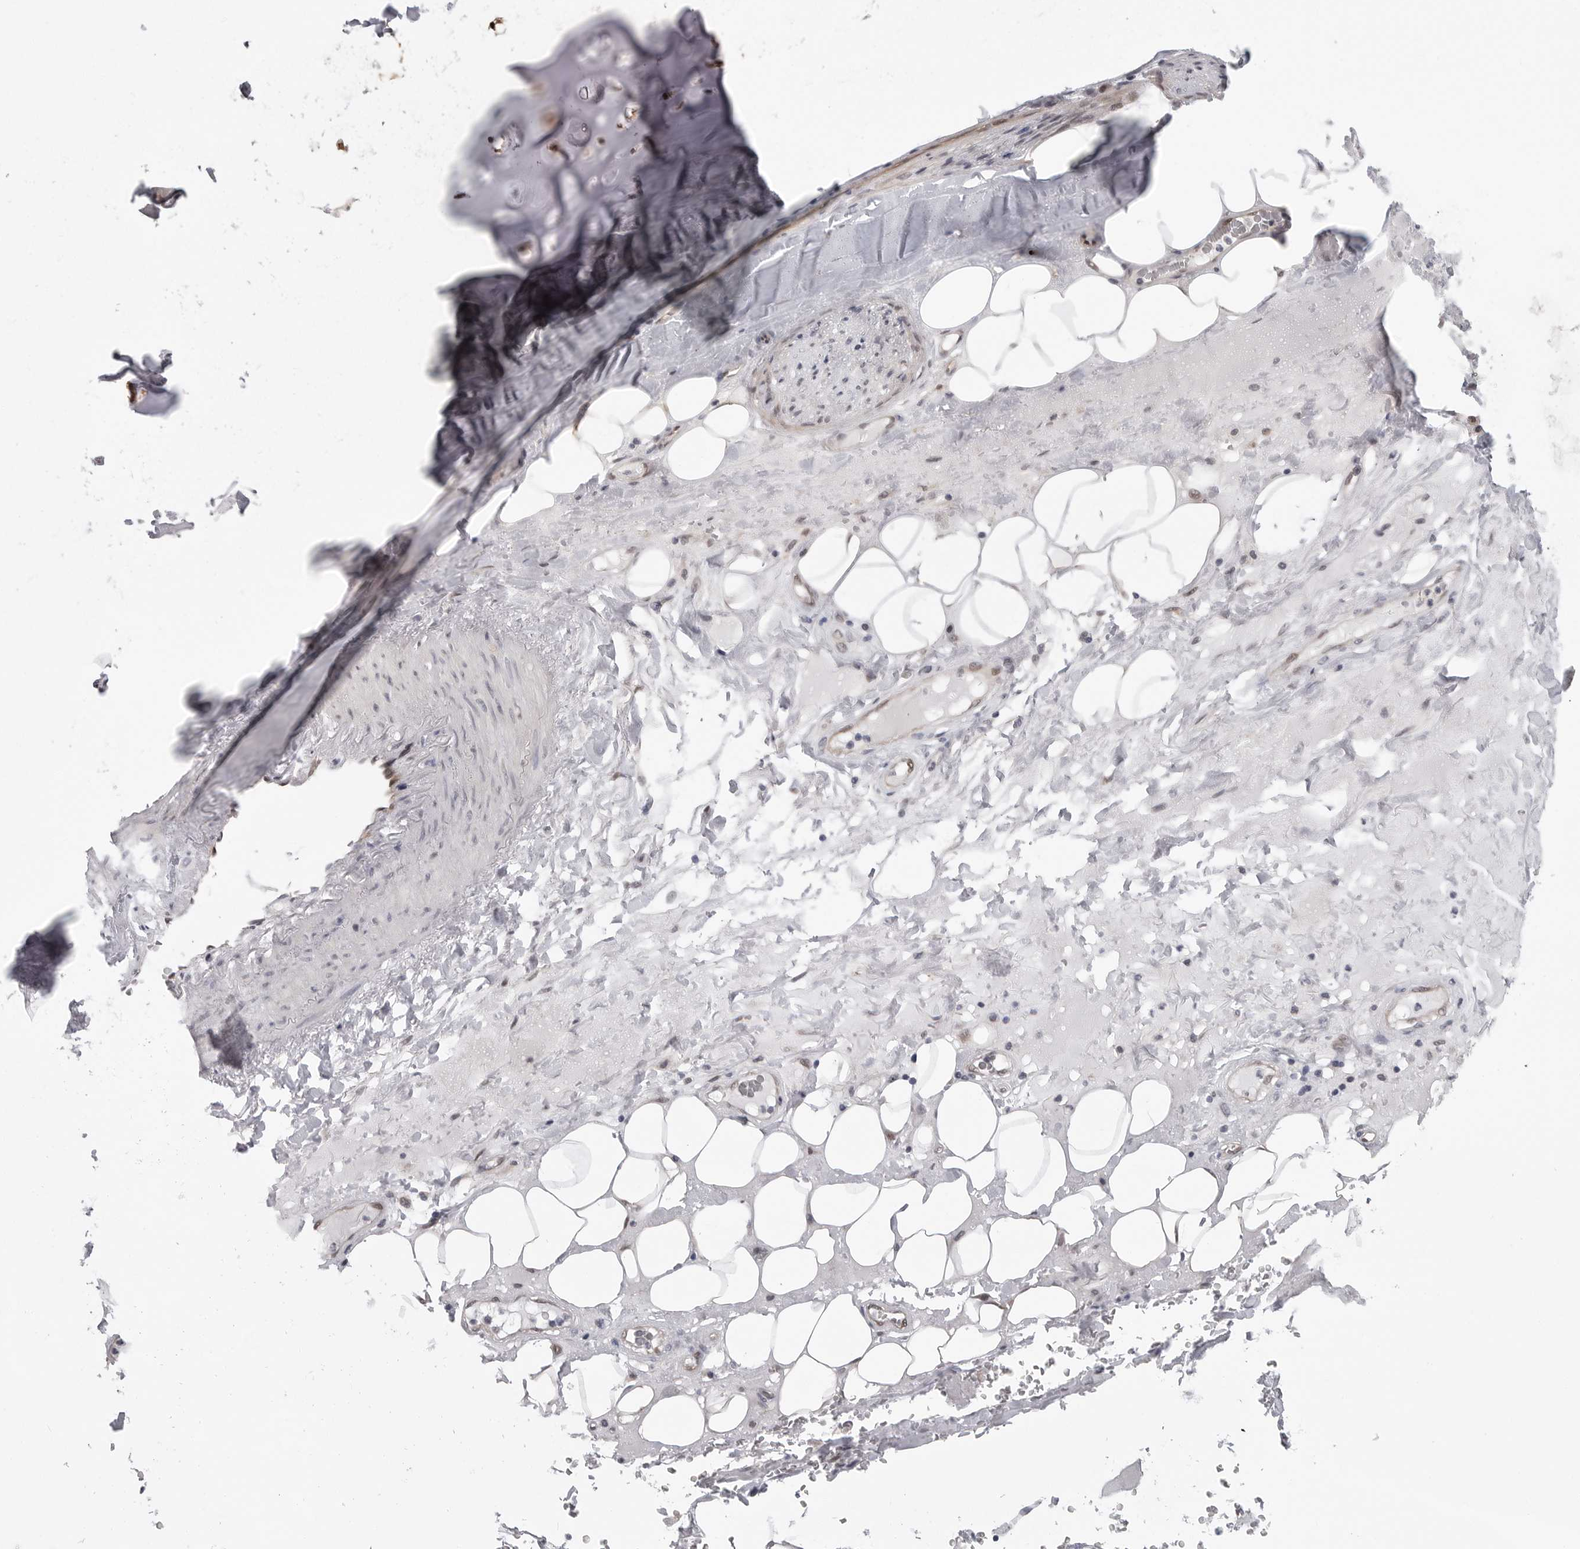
{"staining": {"intensity": "negative", "quantity": "none", "location": "none"}, "tissue": "adipose tissue", "cell_type": "Adipocytes", "image_type": "normal", "snomed": [{"axis": "morphology", "description": "Normal tissue, NOS"}, {"axis": "topography", "description": "Cartilage tissue"}], "caption": "Protein analysis of normal adipose tissue reveals no significant positivity in adipocytes. The staining was performed using DAB (3,3'-diaminobenzidine) to visualize the protein expression in brown, while the nuclei were stained in blue with hematoxylin (Magnification: 20x).", "gene": "PNPO", "patient": {"sex": "female", "age": 63}}